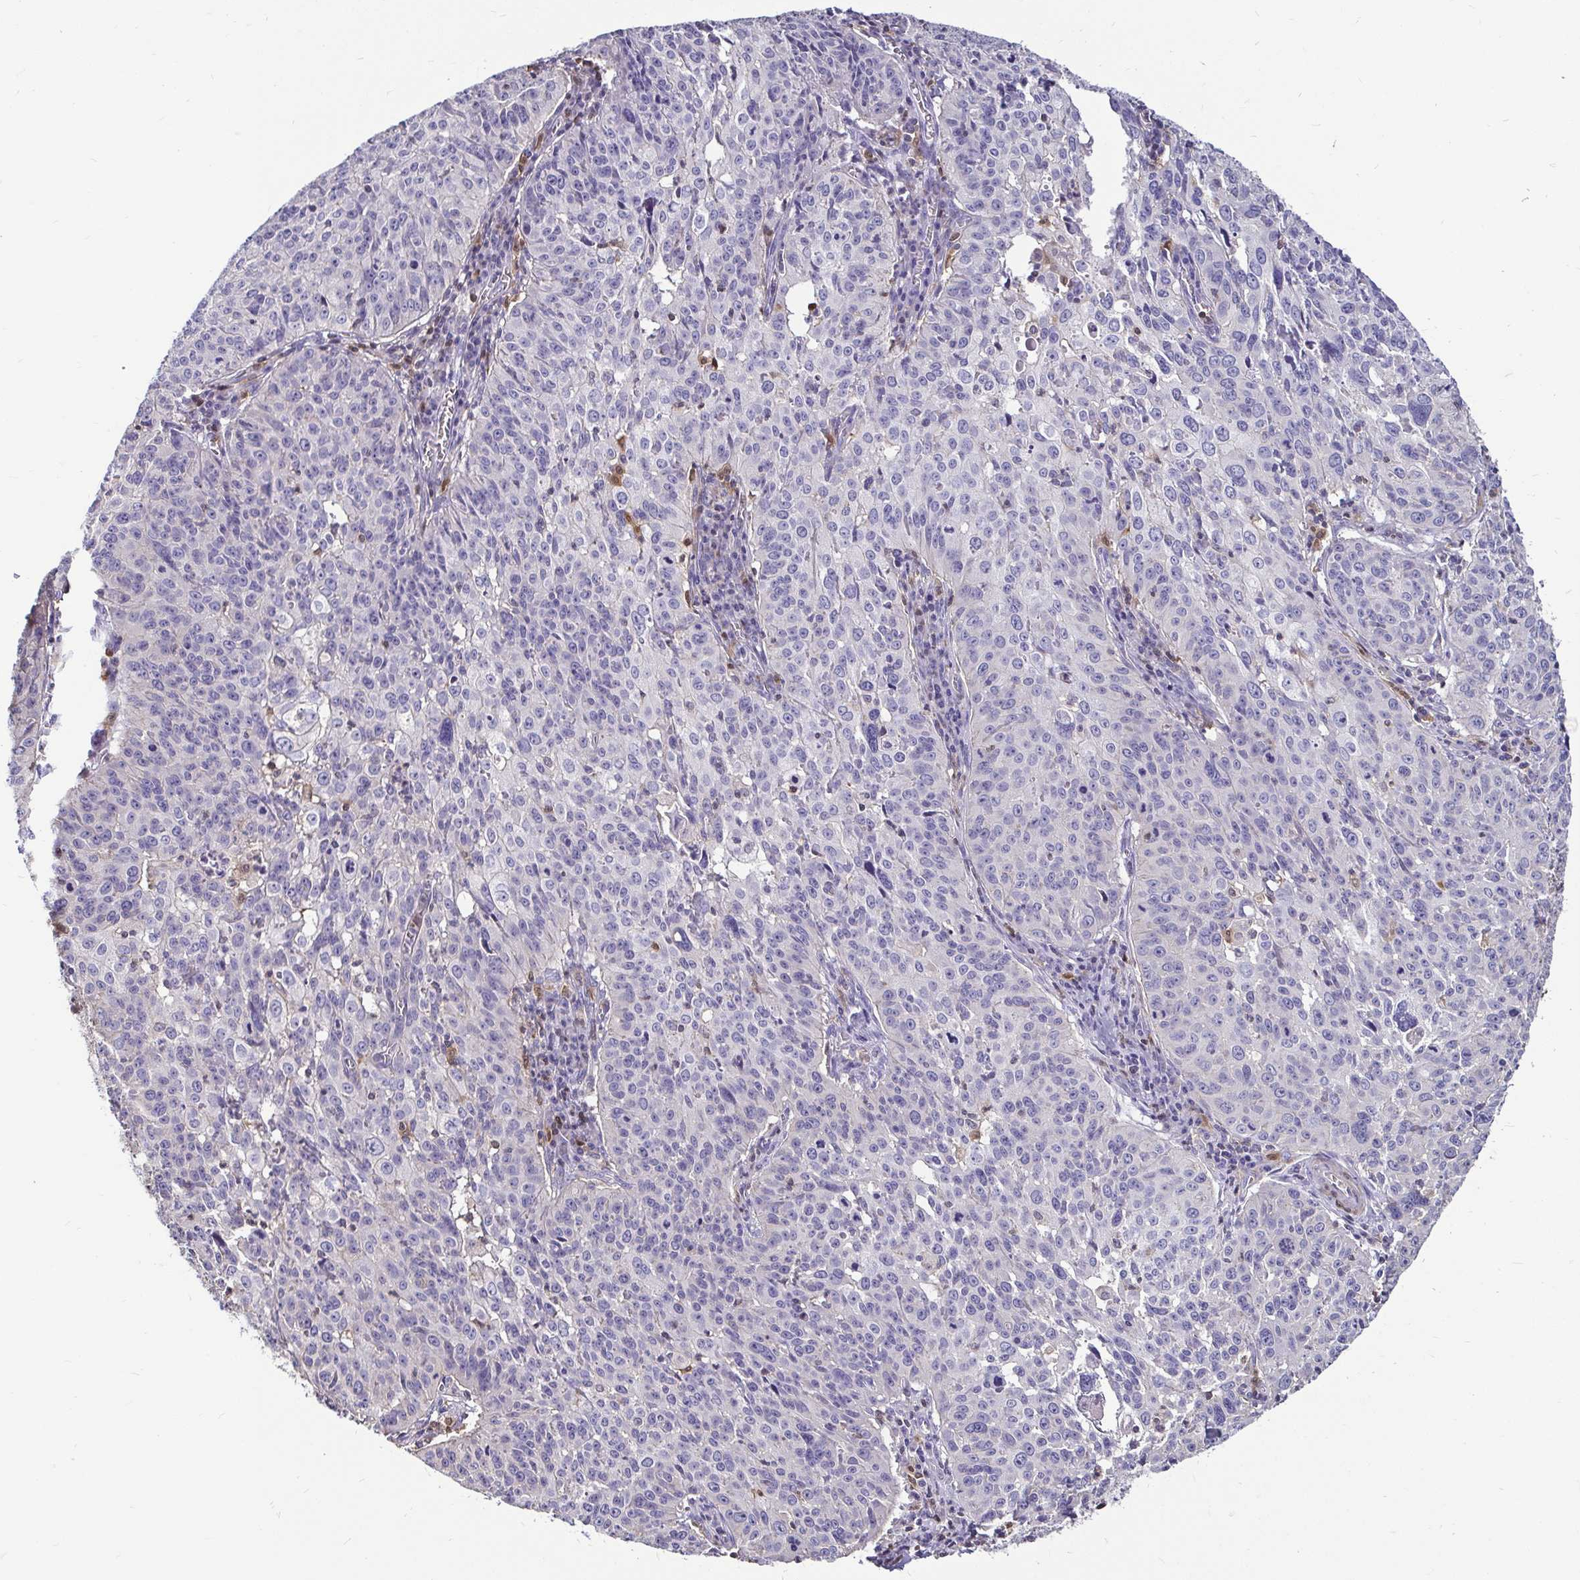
{"staining": {"intensity": "negative", "quantity": "none", "location": "none"}, "tissue": "cervical cancer", "cell_type": "Tumor cells", "image_type": "cancer", "snomed": [{"axis": "morphology", "description": "Squamous cell carcinoma, NOS"}, {"axis": "topography", "description": "Cervix"}], "caption": "High power microscopy histopathology image of an immunohistochemistry micrograph of cervical cancer, revealing no significant positivity in tumor cells. The staining is performed using DAB brown chromogen with nuclei counter-stained in using hematoxylin.", "gene": "ZFP1", "patient": {"sex": "female", "age": 31}}